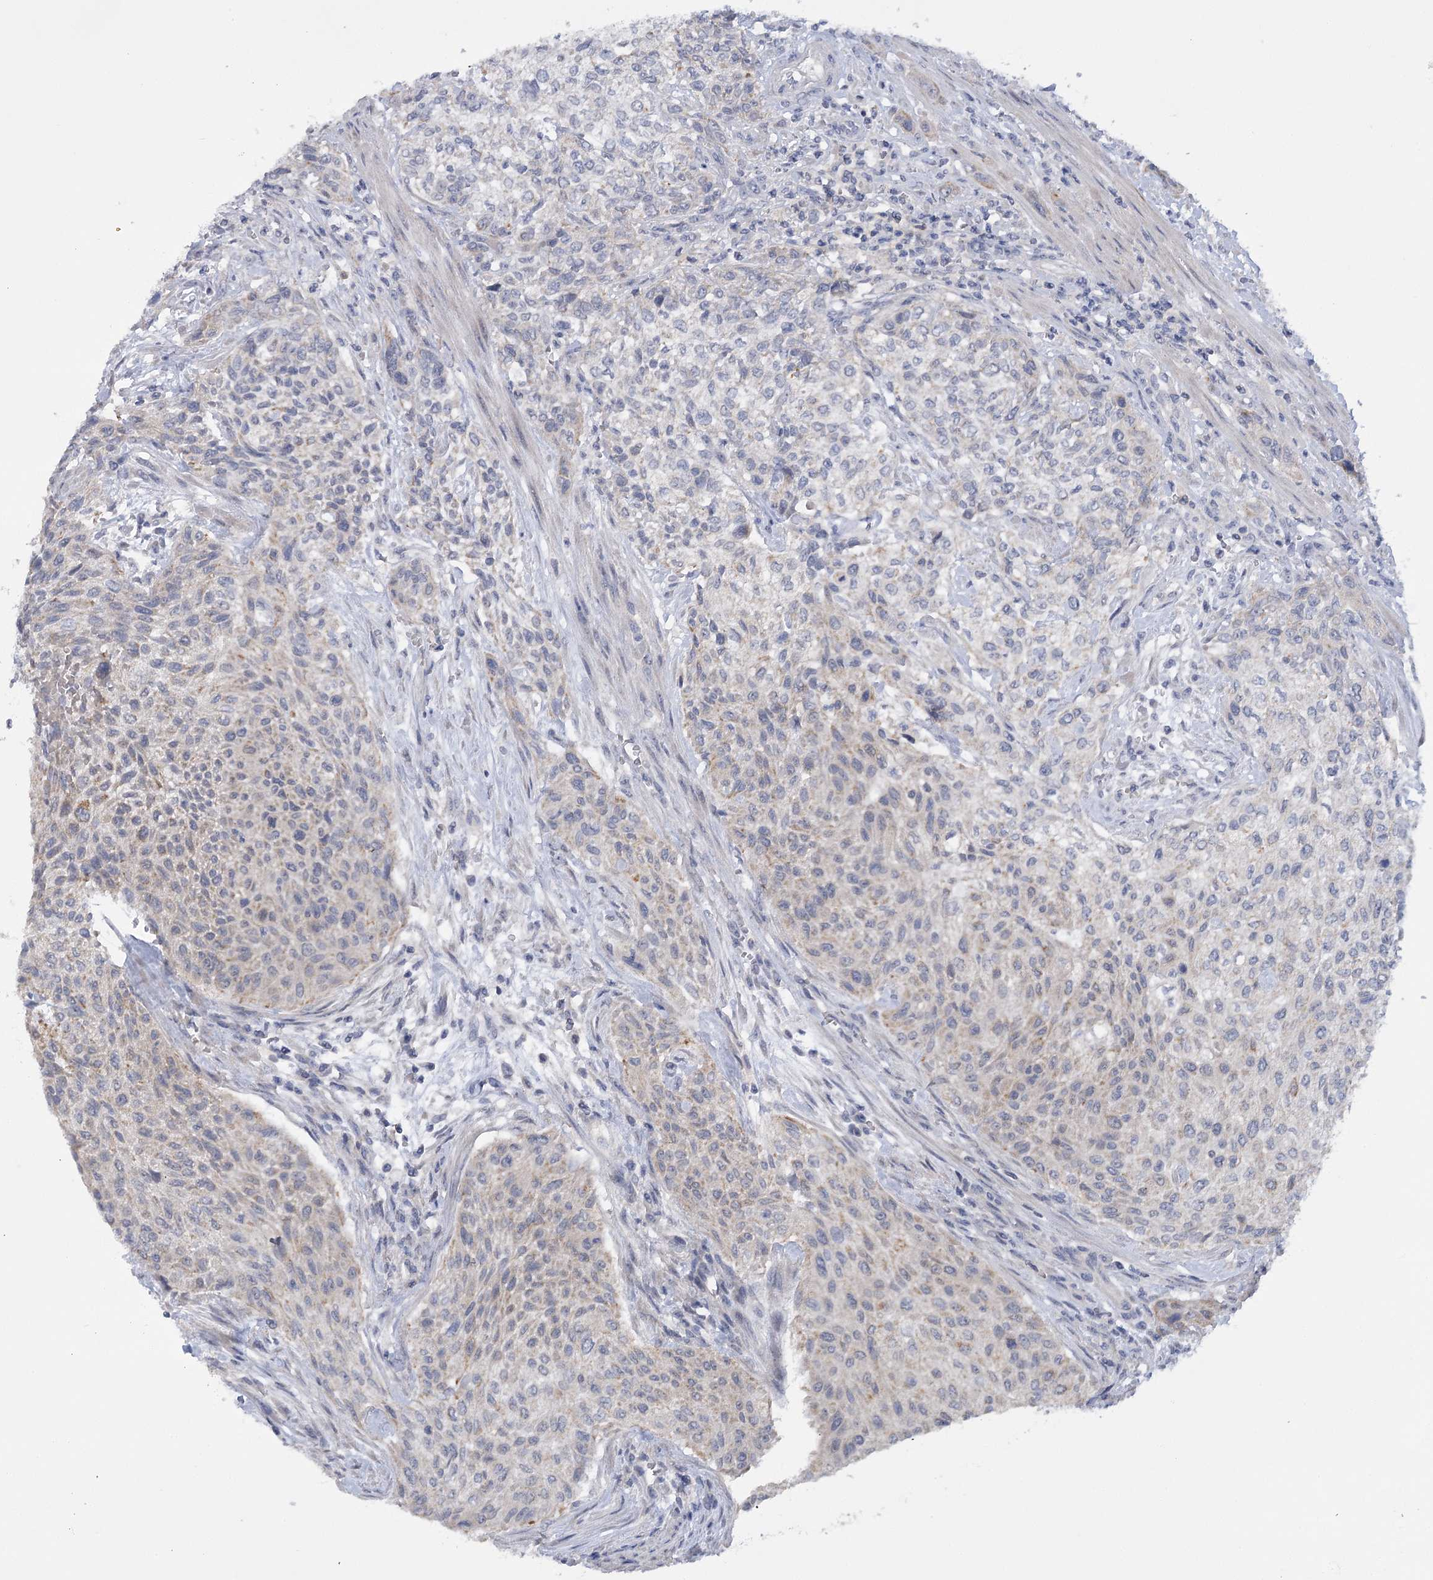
{"staining": {"intensity": "weak", "quantity": "<25%", "location": "cytoplasmic/membranous"}, "tissue": "urothelial cancer", "cell_type": "Tumor cells", "image_type": "cancer", "snomed": [{"axis": "morphology", "description": "Normal tissue, NOS"}, {"axis": "morphology", "description": "Urothelial carcinoma, NOS"}, {"axis": "topography", "description": "Urinary bladder"}, {"axis": "topography", "description": "Peripheral nerve tissue"}], "caption": "The photomicrograph shows no staining of tumor cells in urothelial cancer.", "gene": "DCUN1D1", "patient": {"sex": "male", "age": 35}}